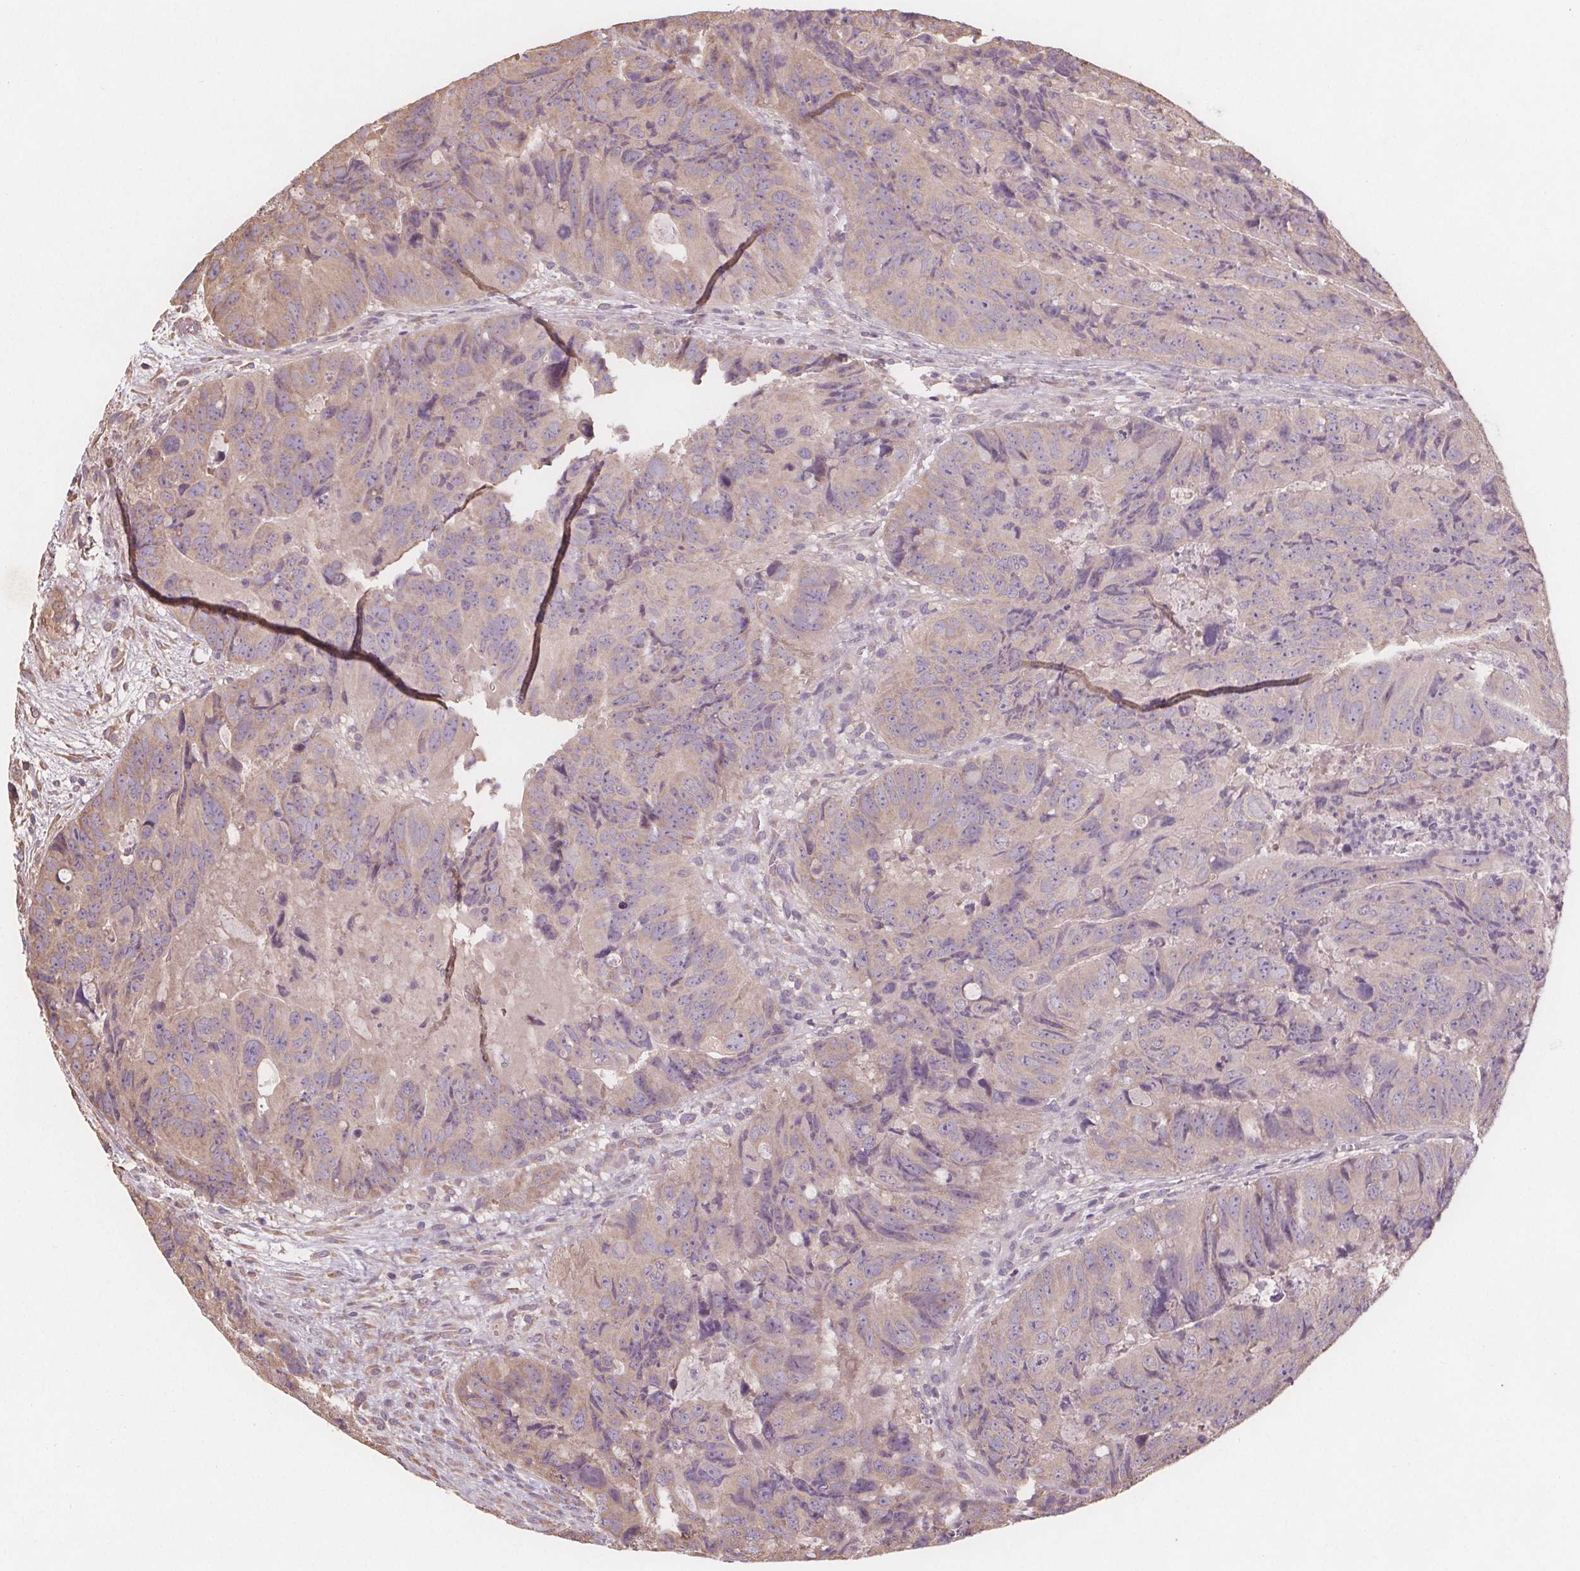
{"staining": {"intensity": "negative", "quantity": "none", "location": "none"}, "tissue": "colorectal cancer", "cell_type": "Tumor cells", "image_type": "cancer", "snomed": [{"axis": "morphology", "description": "Adenocarcinoma, NOS"}, {"axis": "topography", "description": "Colon"}], "caption": "Tumor cells are negative for protein expression in human colorectal cancer.", "gene": "TMEM80", "patient": {"sex": "male", "age": 79}}